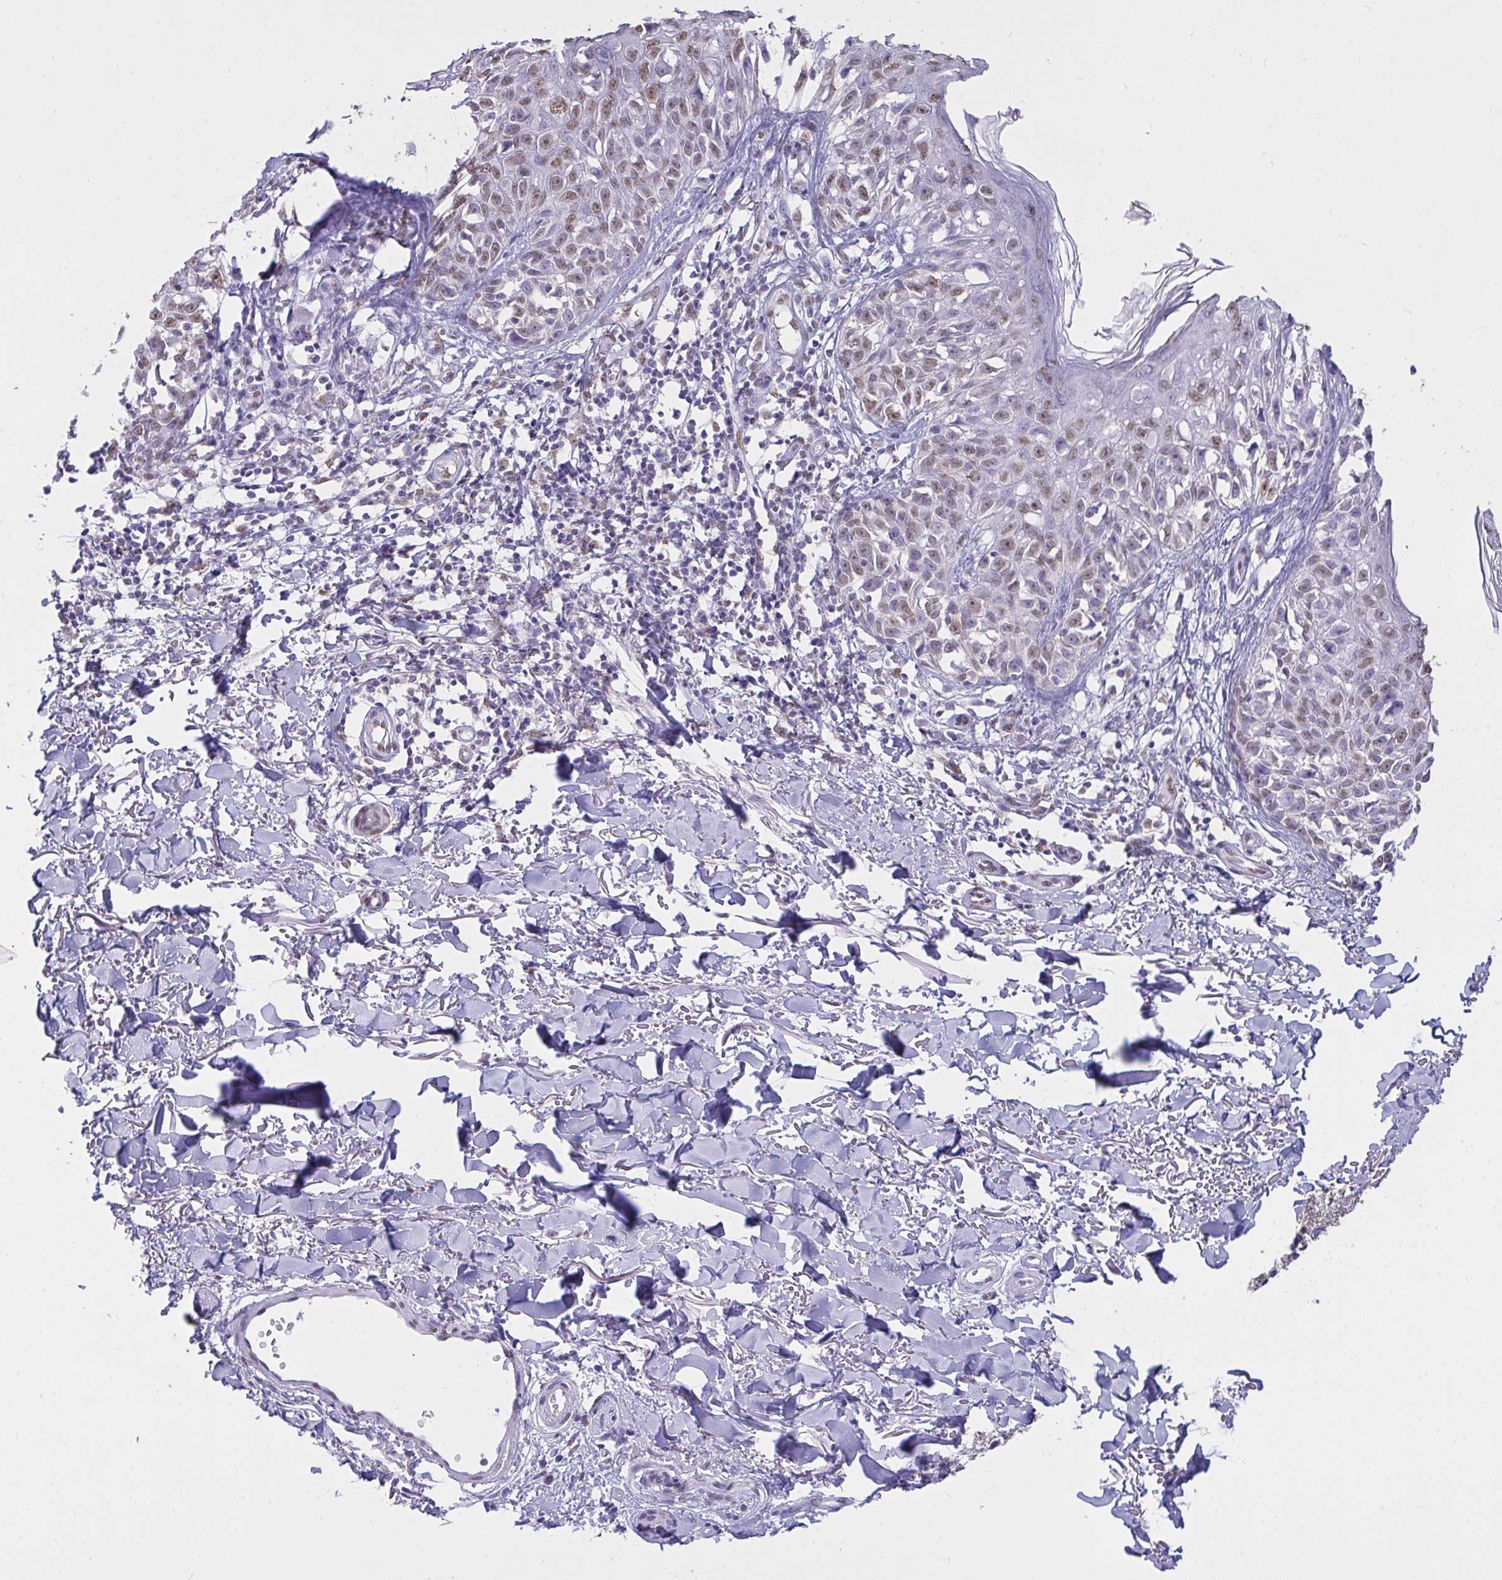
{"staining": {"intensity": "weak", "quantity": "25%-75%", "location": "nuclear"}, "tissue": "melanoma", "cell_type": "Tumor cells", "image_type": "cancer", "snomed": [{"axis": "morphology", "description": "Malignant melanoma, NOS"}, {"axis": "topography", "description": "Skin"}], "caption": "A micrograph of human malignant melanoma stained for a protein exhibits weak nuclear brown staining in tumor cells.", "gene": "SEMA6B", "patient": {"sex": "male", "age": 73}}